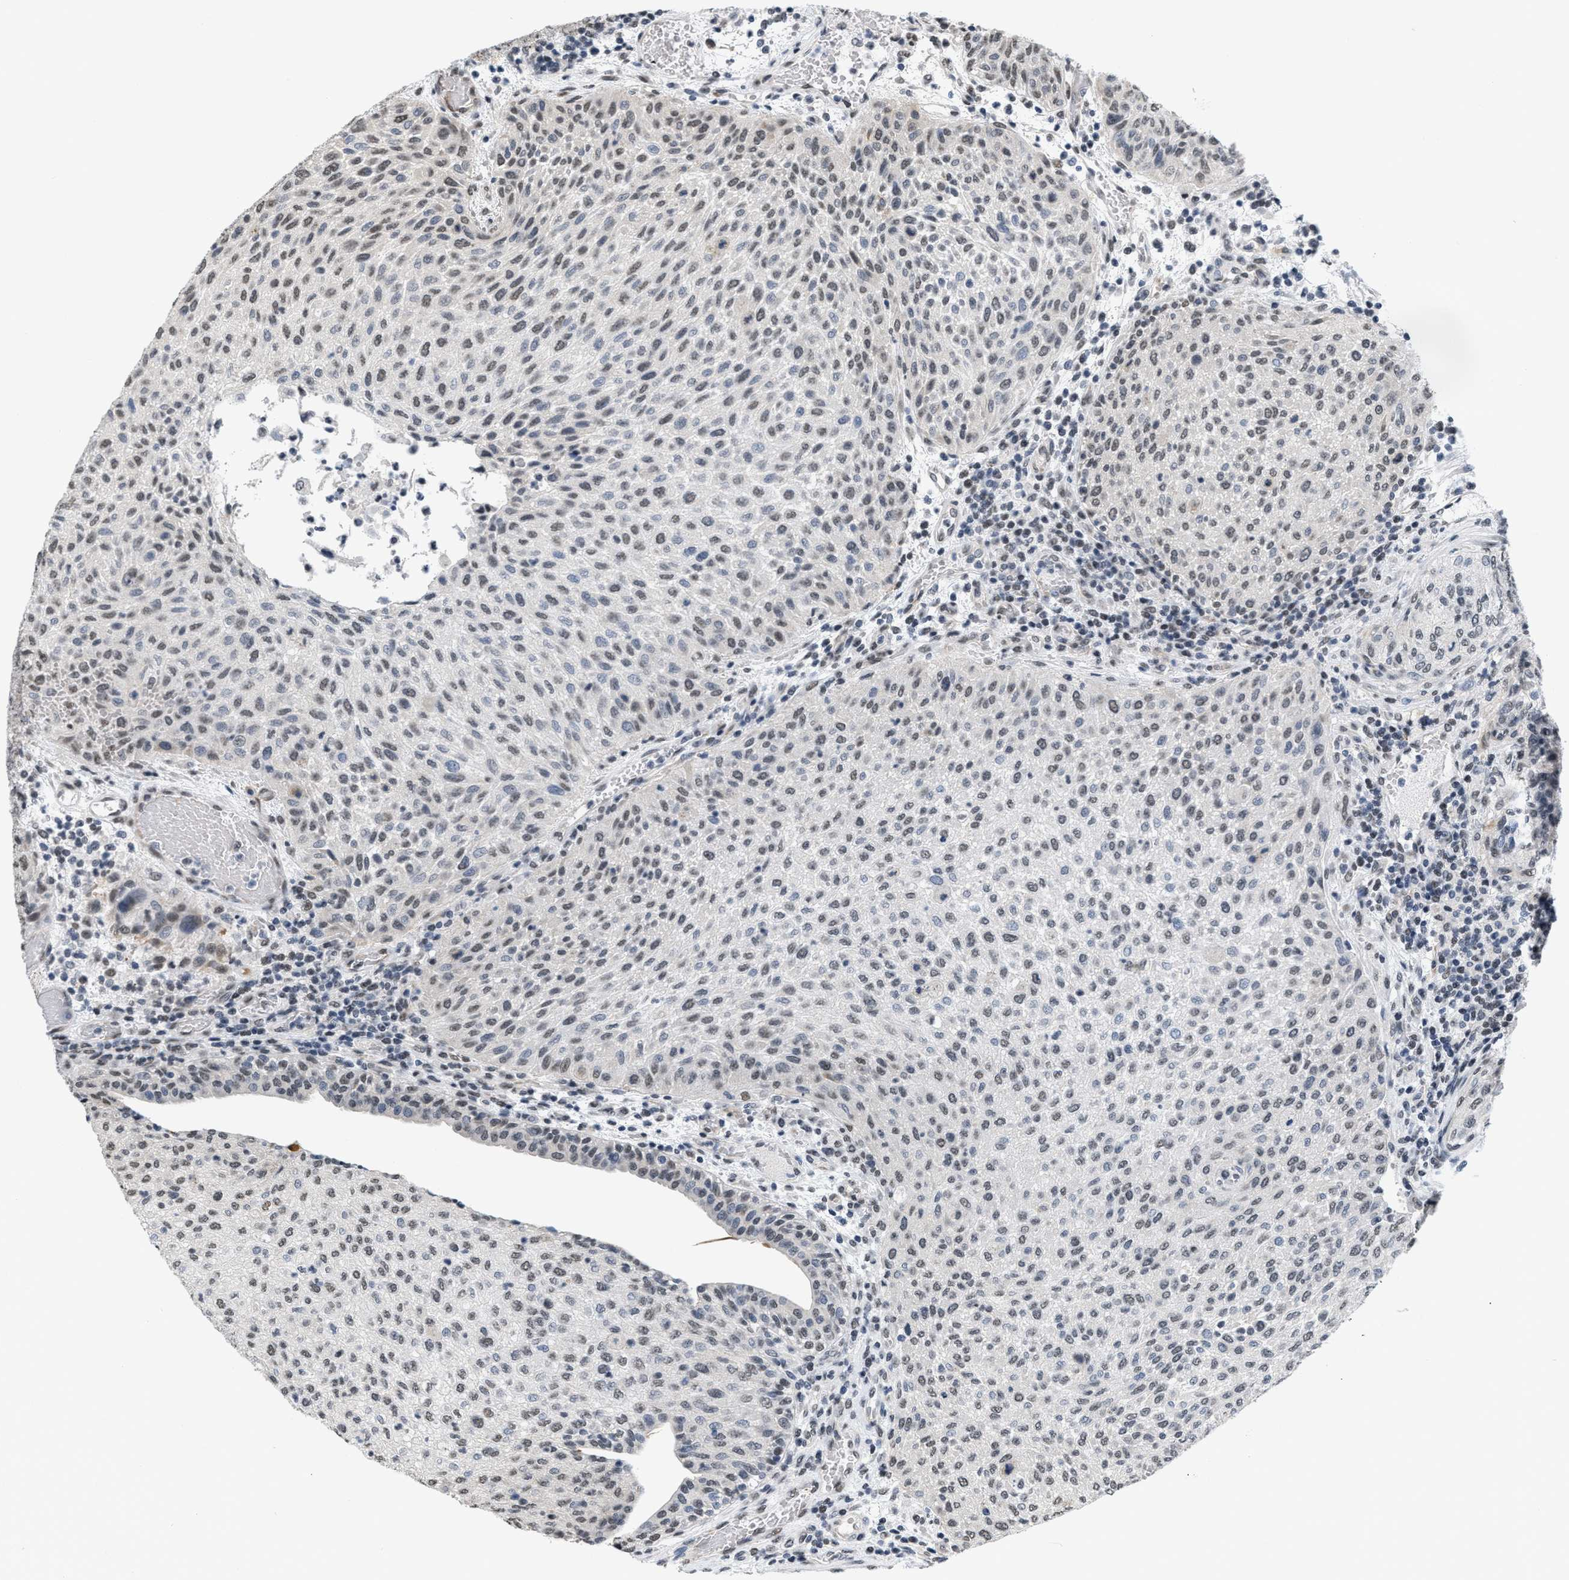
{"staining": {"intensity": "weak", "quantity": ">75%", "location": "nuclear"}, "tissue": "urothelial cancer", "cell_type": "Tumor cells", "image_type": "cancer", "snomed": [{"axis": "morphology", "description": "Urothelial carcinoma, Low grade"}, {"axis": "morphology", "description": "Urothelial carcinoma, High grade"}, {"axis": "topography", "description": "Urinary bladder"}], "caption": "A brown stain labels weak nuclear staining of a protein in urothelial cancer tumor cells.", "gene": "RAF1", "patient": {"sex": "male", "age": 35}}